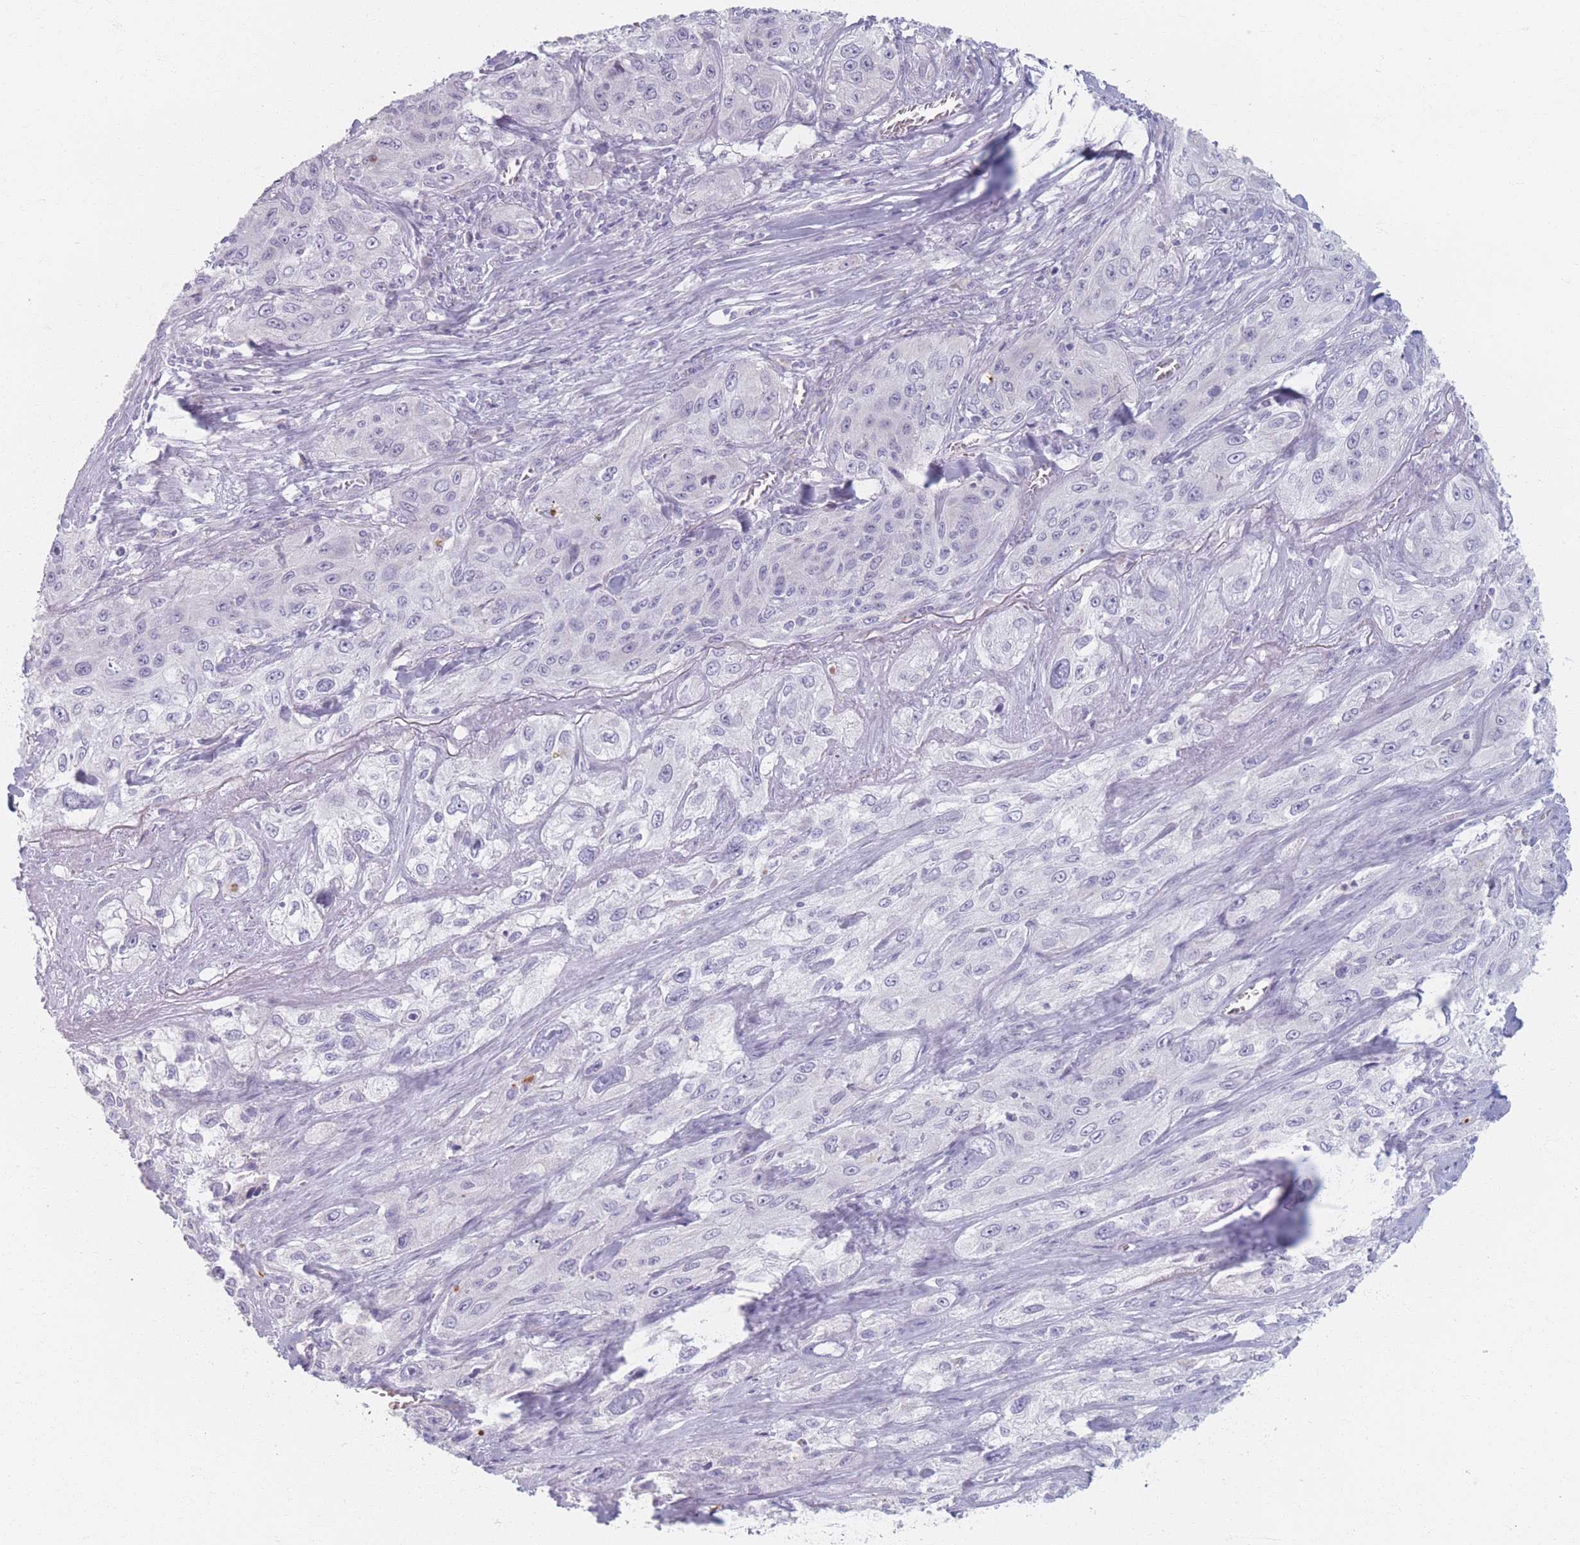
{"staining": {"intensity": "negative", "quantity": "none", "location": "none"}, "tissue": "lung cancer", "cell_type": "Tumor cells", "image_type": "cancer", "snomed": [{"axis": "morphology", "description": "Squamous cell carcinoma, NOS"}, {"axis": "topography", "description": "Lung"}], "caption": "The immunohistochemistry image has no significant staining in tumor cells of lung cancer (squamous cell carcinoma) tissue. Nuclei are stained in blue.", "gene": "PIGM", "patient": {"sex": "female", "age": 69}}